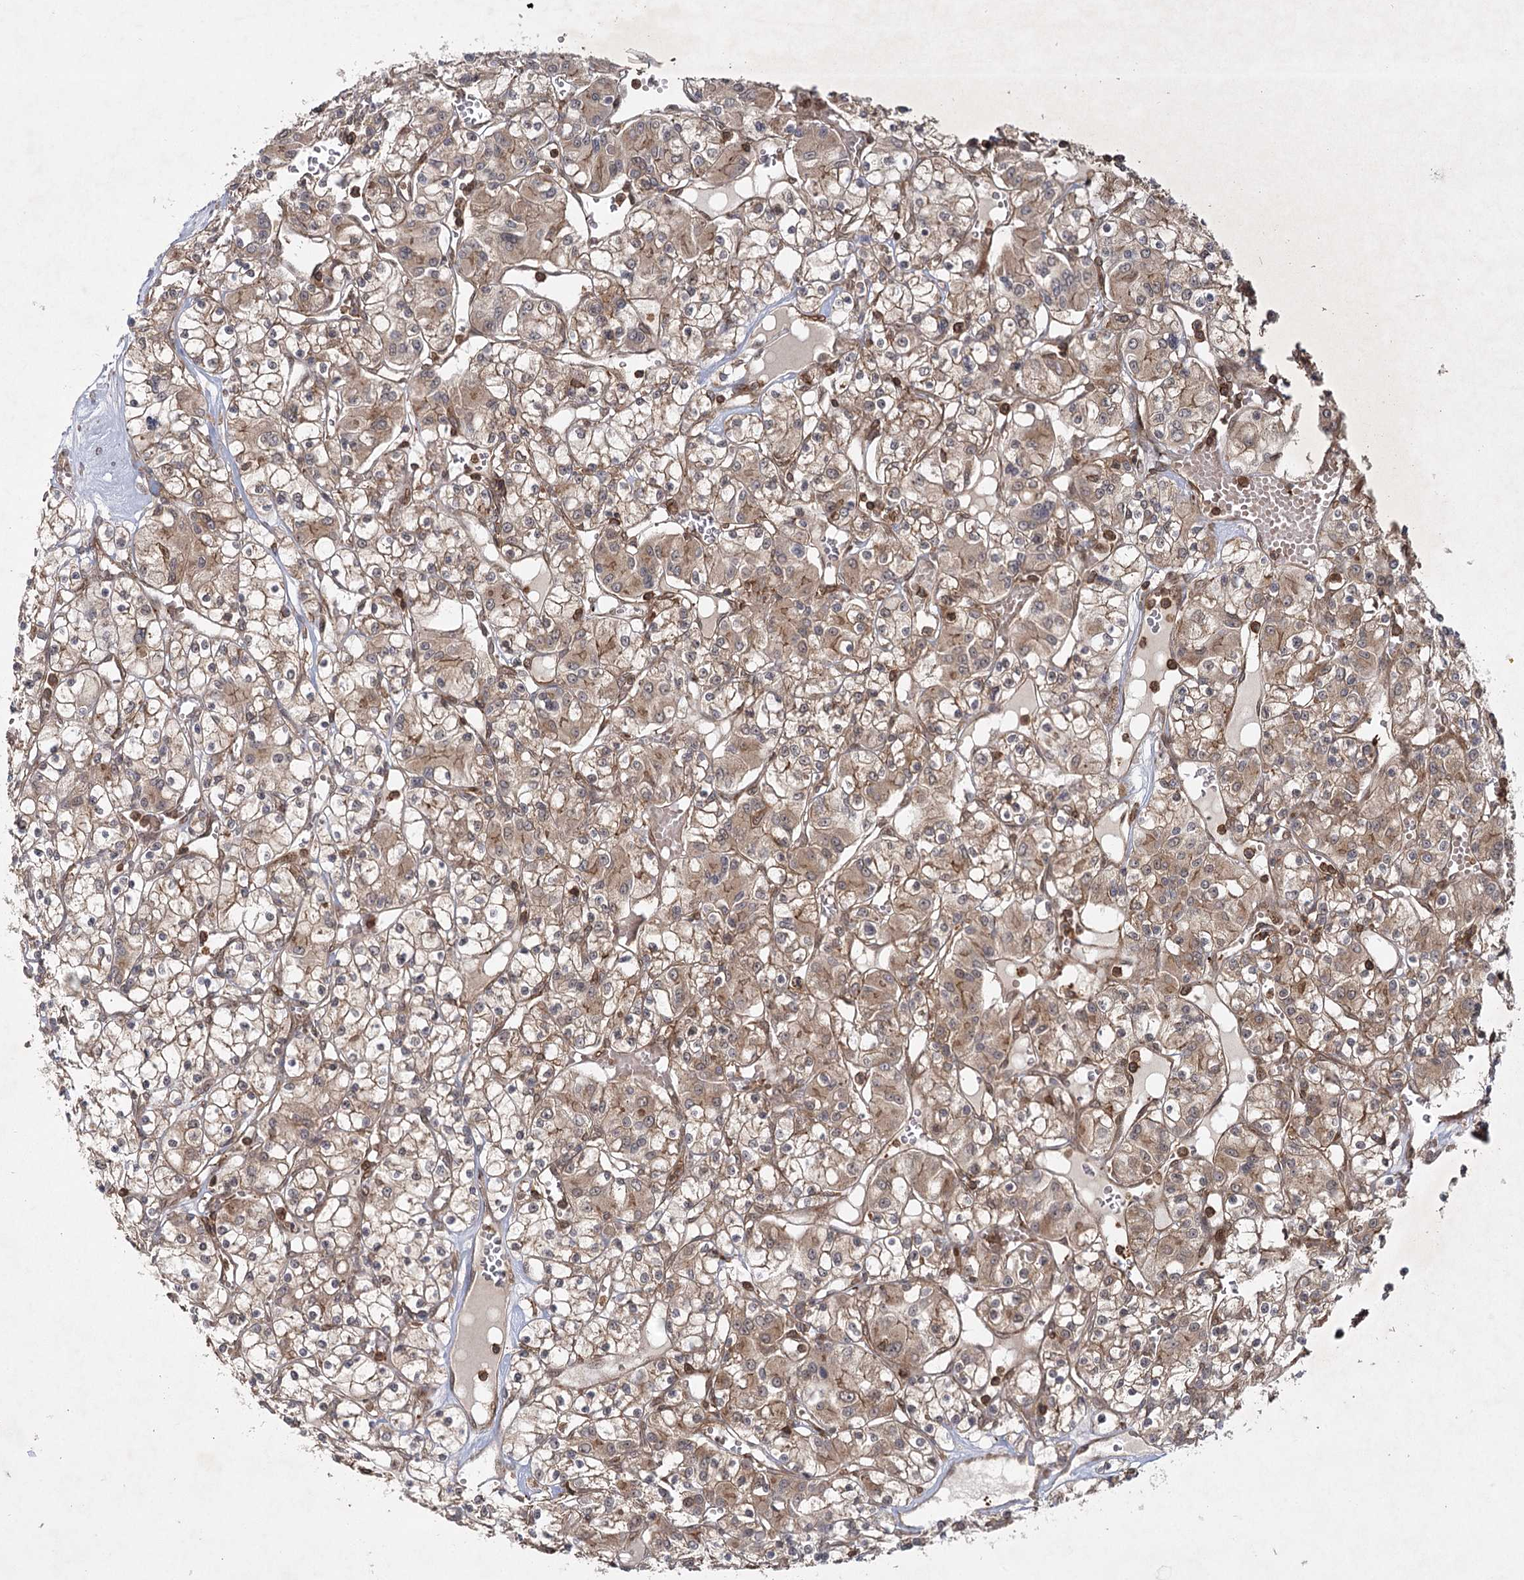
{"staining": {"intensity": "weak", "quantity": ">75%", "location": "cytoplasmic/membranous"}, "tissue": "renal cancer", "cell_type": "Tumor cells", "image_type": "cancer", "snomed": [{"axis": "morphology", "description": "Adenocarcinoma, NOS"}, {"axis": "topography", "description": "Kidney"}], "caption": "DAB immunohistochemical staining of adenocarcinoma (renal) exhibits weak cytoplasmic/membranous protein positivity in approximately >75% of tumor cells.", "gene": "MDFIC", "patient": {"sex": "female", "age": 59}}